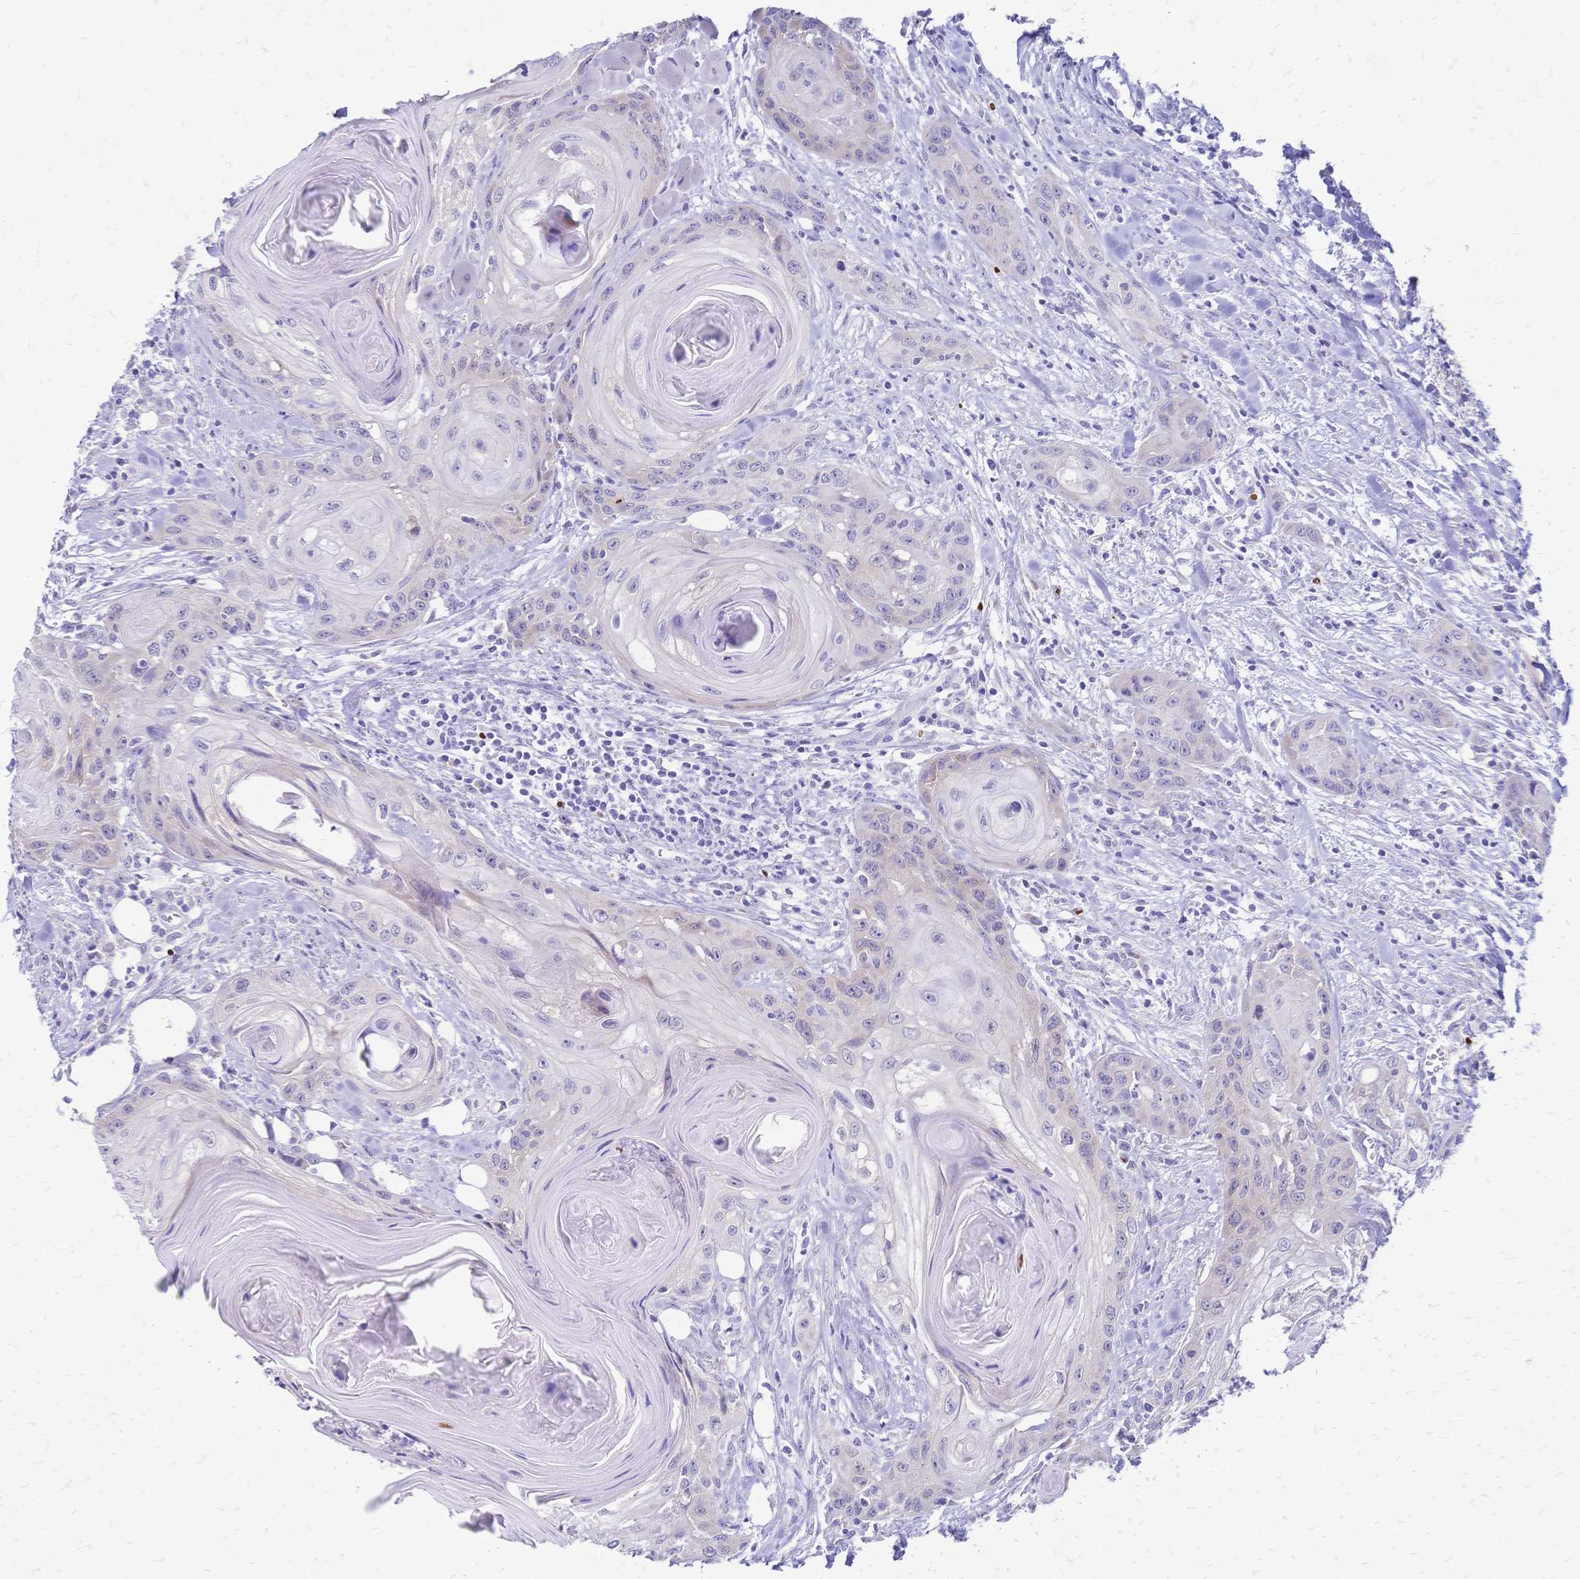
{"staining": {"intensity": "negative", "quantity": "none", "location": "none"}, "tissue": "head and neck cancer", "cell_type": "Tumor cells", "image_type": "cancer", "snomed": [{"axis": "morphology", "description": "Squamous cell carcinoma, NOS"}, {"axis": "topography", "description": "Oral tissue"}, {"axis": "topography", "description": "Head-Neck"}], "caption": "Tumor cells show no significant positivity in head and neck cancer (squamous cell carcinoma). (Immunohistochemistry (ihc), brightfield microscopy, high magnification).", "gene": "GRB7", "patient": {"sex": "male", "age": 58}}